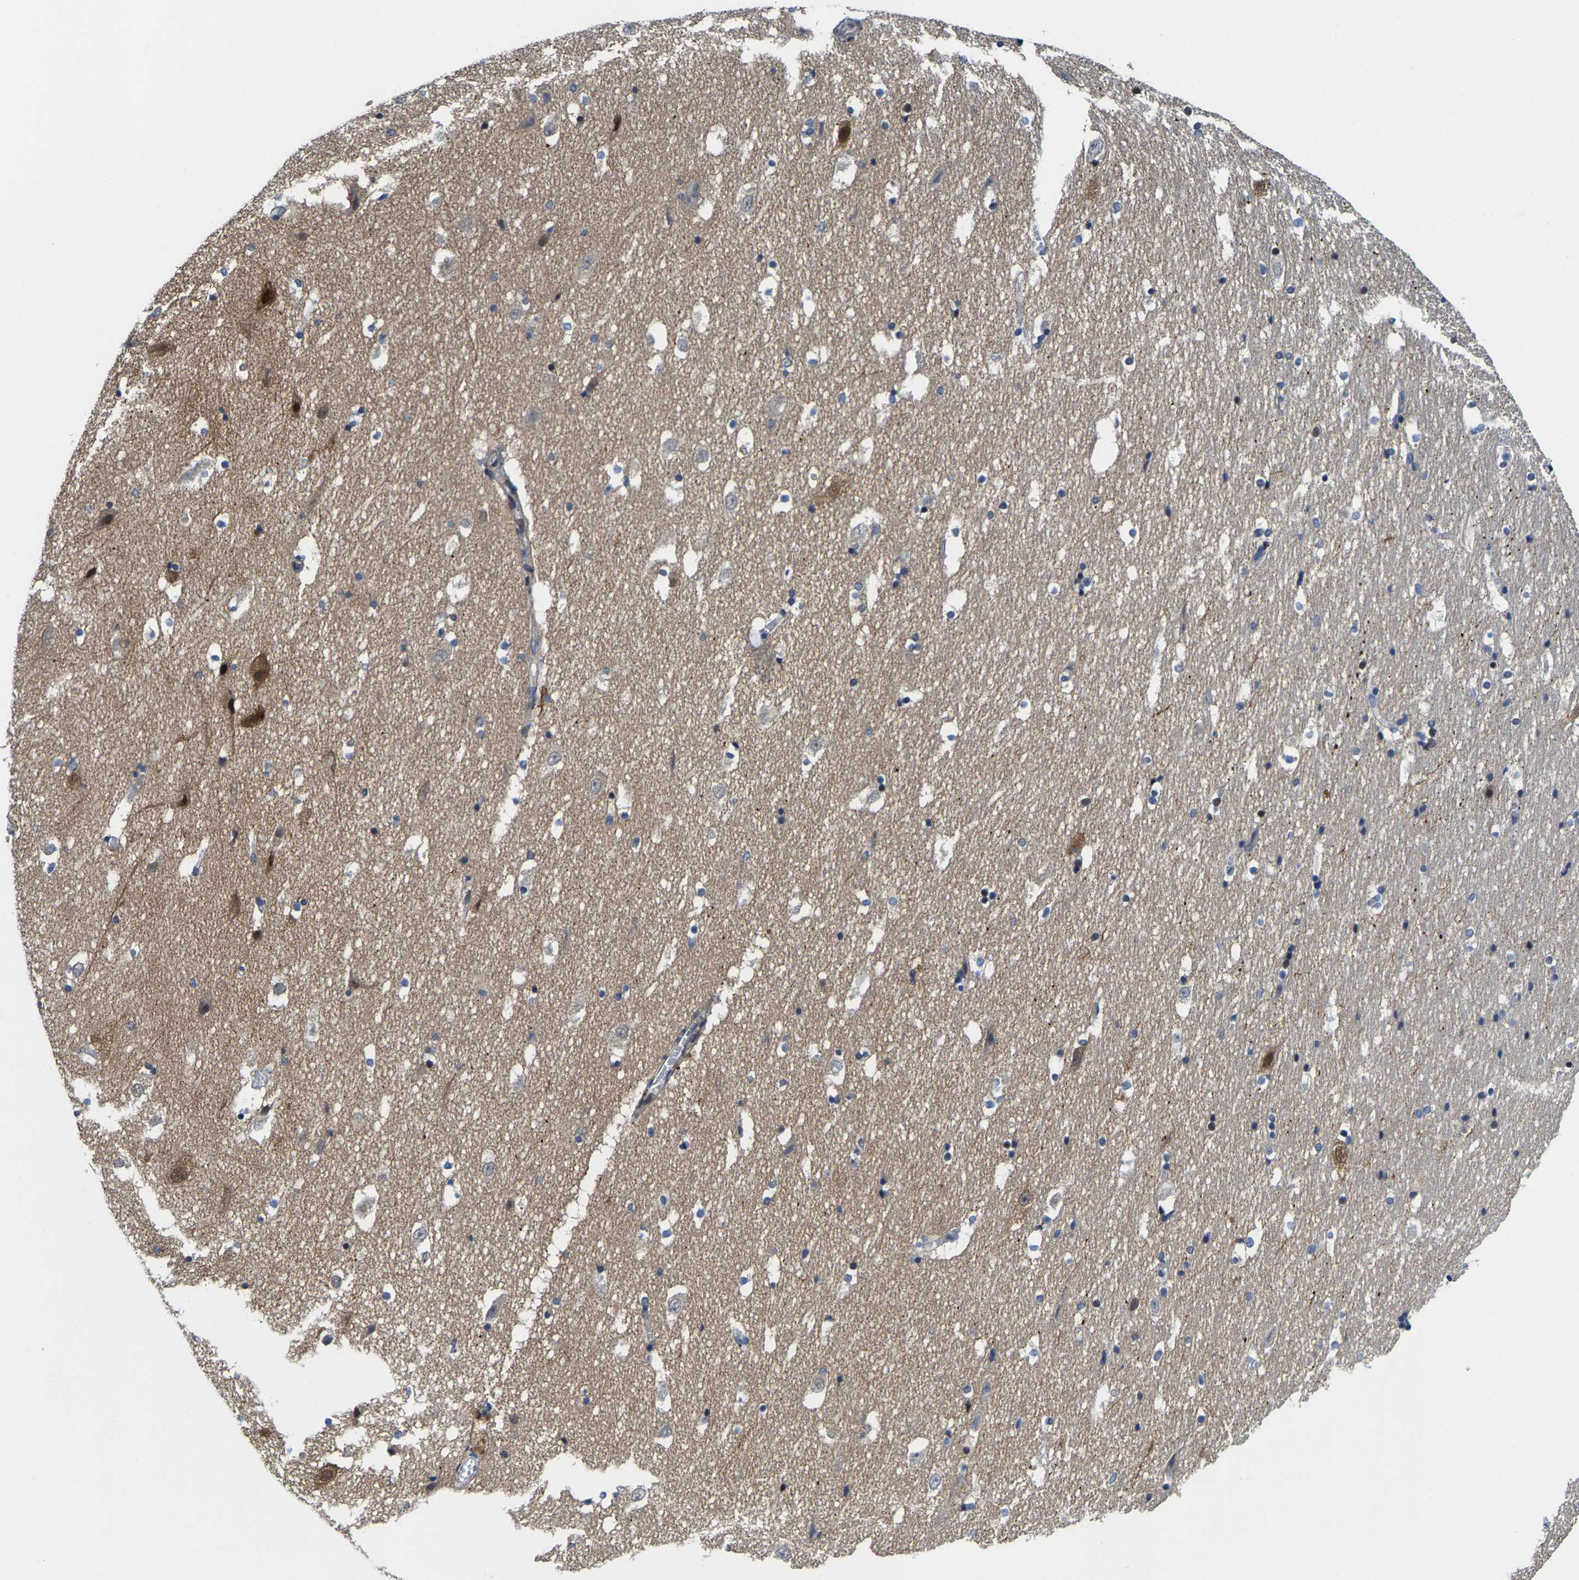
{"staining": {"intensity": "weak", "quantity": "<25%", "location": "nuclear"}, "tissue": "hippocampus", "cell_type": "Glial cells", "image_type": "normal", "snomed": [{"axis": "morphology", "description": "Normal tissue, NOS"}, {"axis": "topography", "description": "Hippocampus"}], "caption": "Protein analysis of unremarkable hippocampus exhibits no significant positivity in glial cells.", "gene": "GTPBP10", "patient": {"sex": "male", "age": 45}}